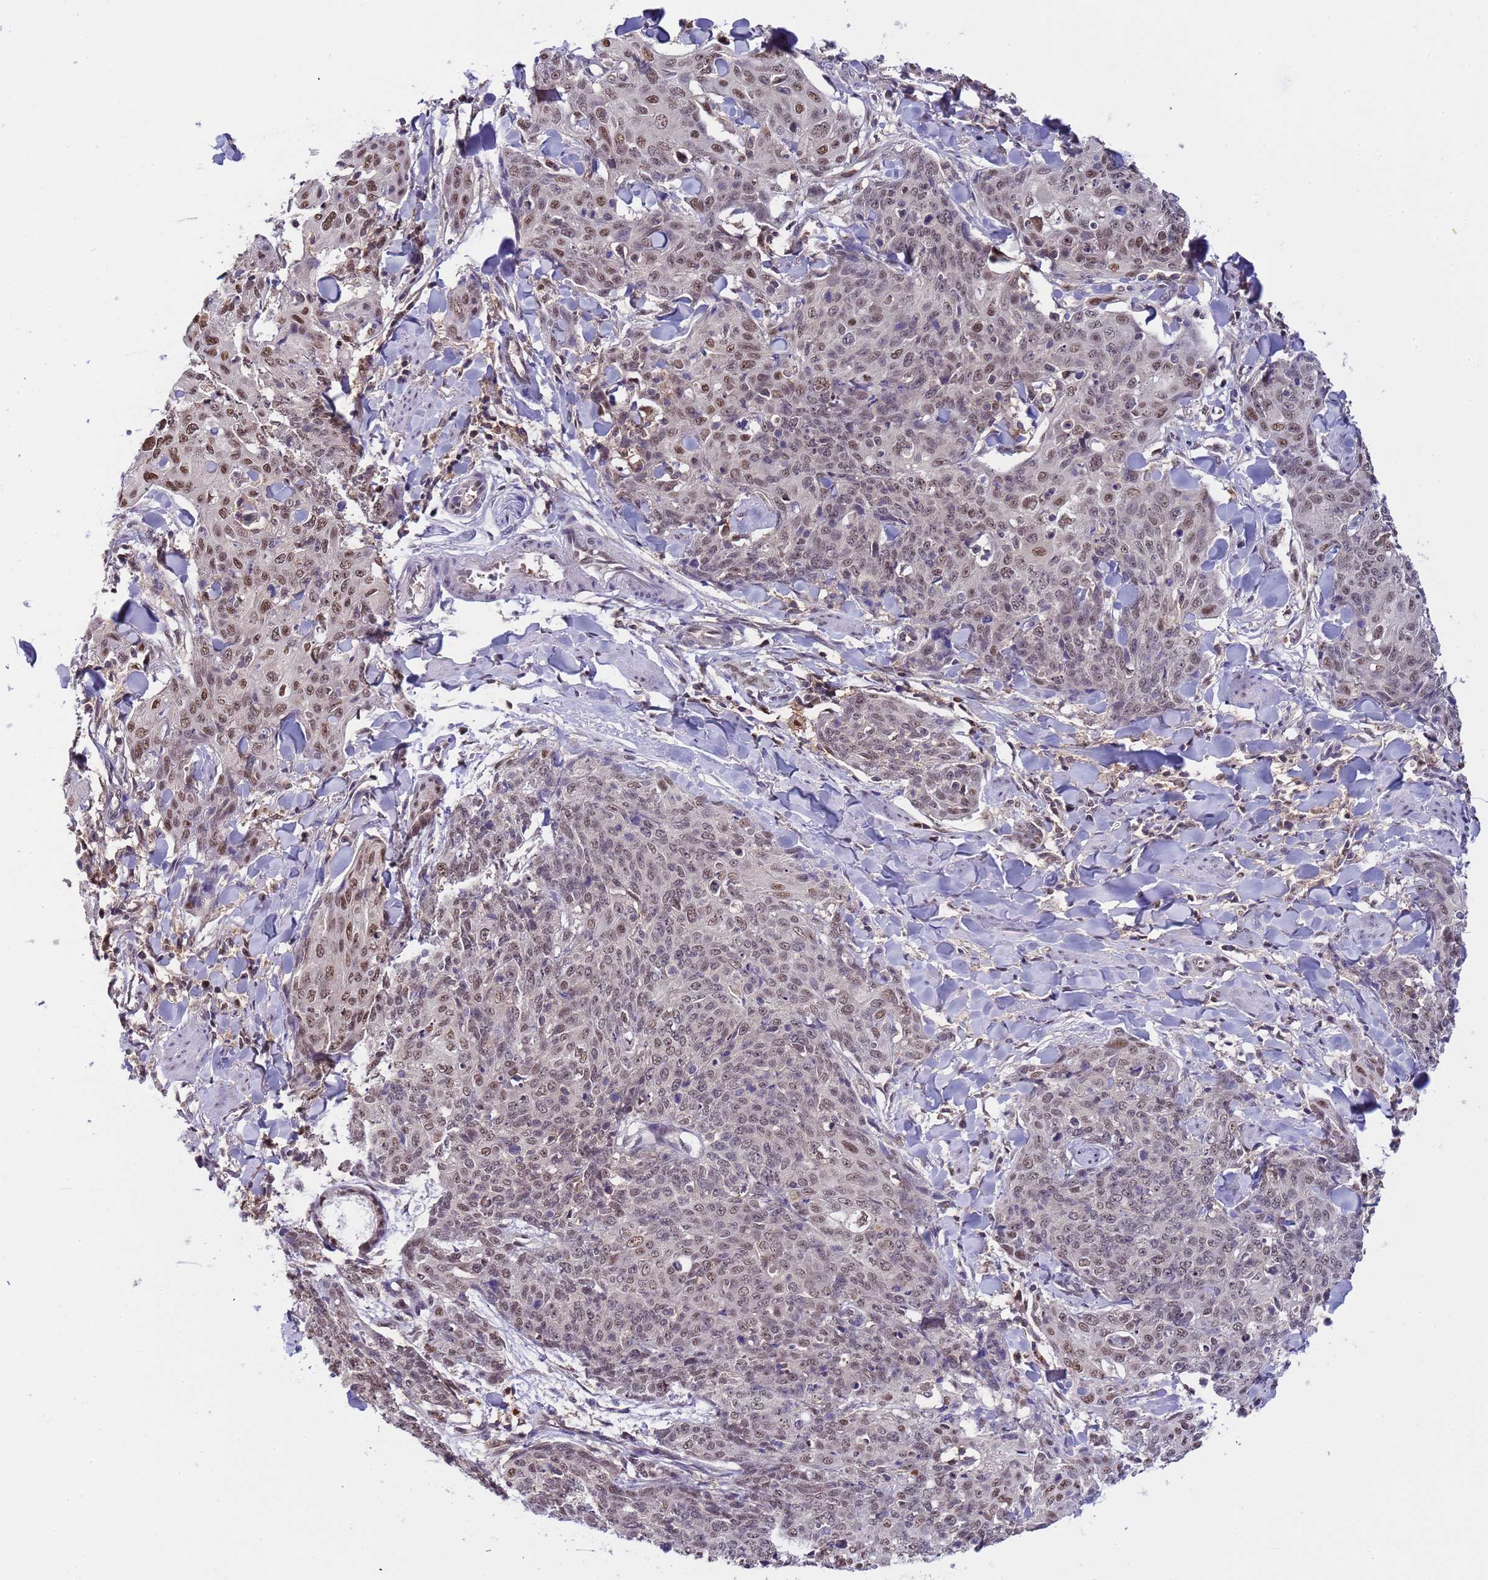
{"staining": {"intensity": "moderate", "quantity": "25%-75%", "location": "nuclear"}, "tissue": "skin cancer", "cell_type": "Tumor cells", "image_type": "cancer", "snomed": [{"axis": "morphology", "description": "Squamous cell carcinoma, NOS"}, {"axis": "topography", "description": "Skin"}, {"axis": "topography", "description": "Vulva"}], "caption": "IHC histopathology image of skin cancer stained for a protein (brown), which exhibits medium levels of moderate nuclear staining in approximately 25%-75% of tumor cells.", "gene": "CD53", "patient": {"sex": "female", "age": 85}}